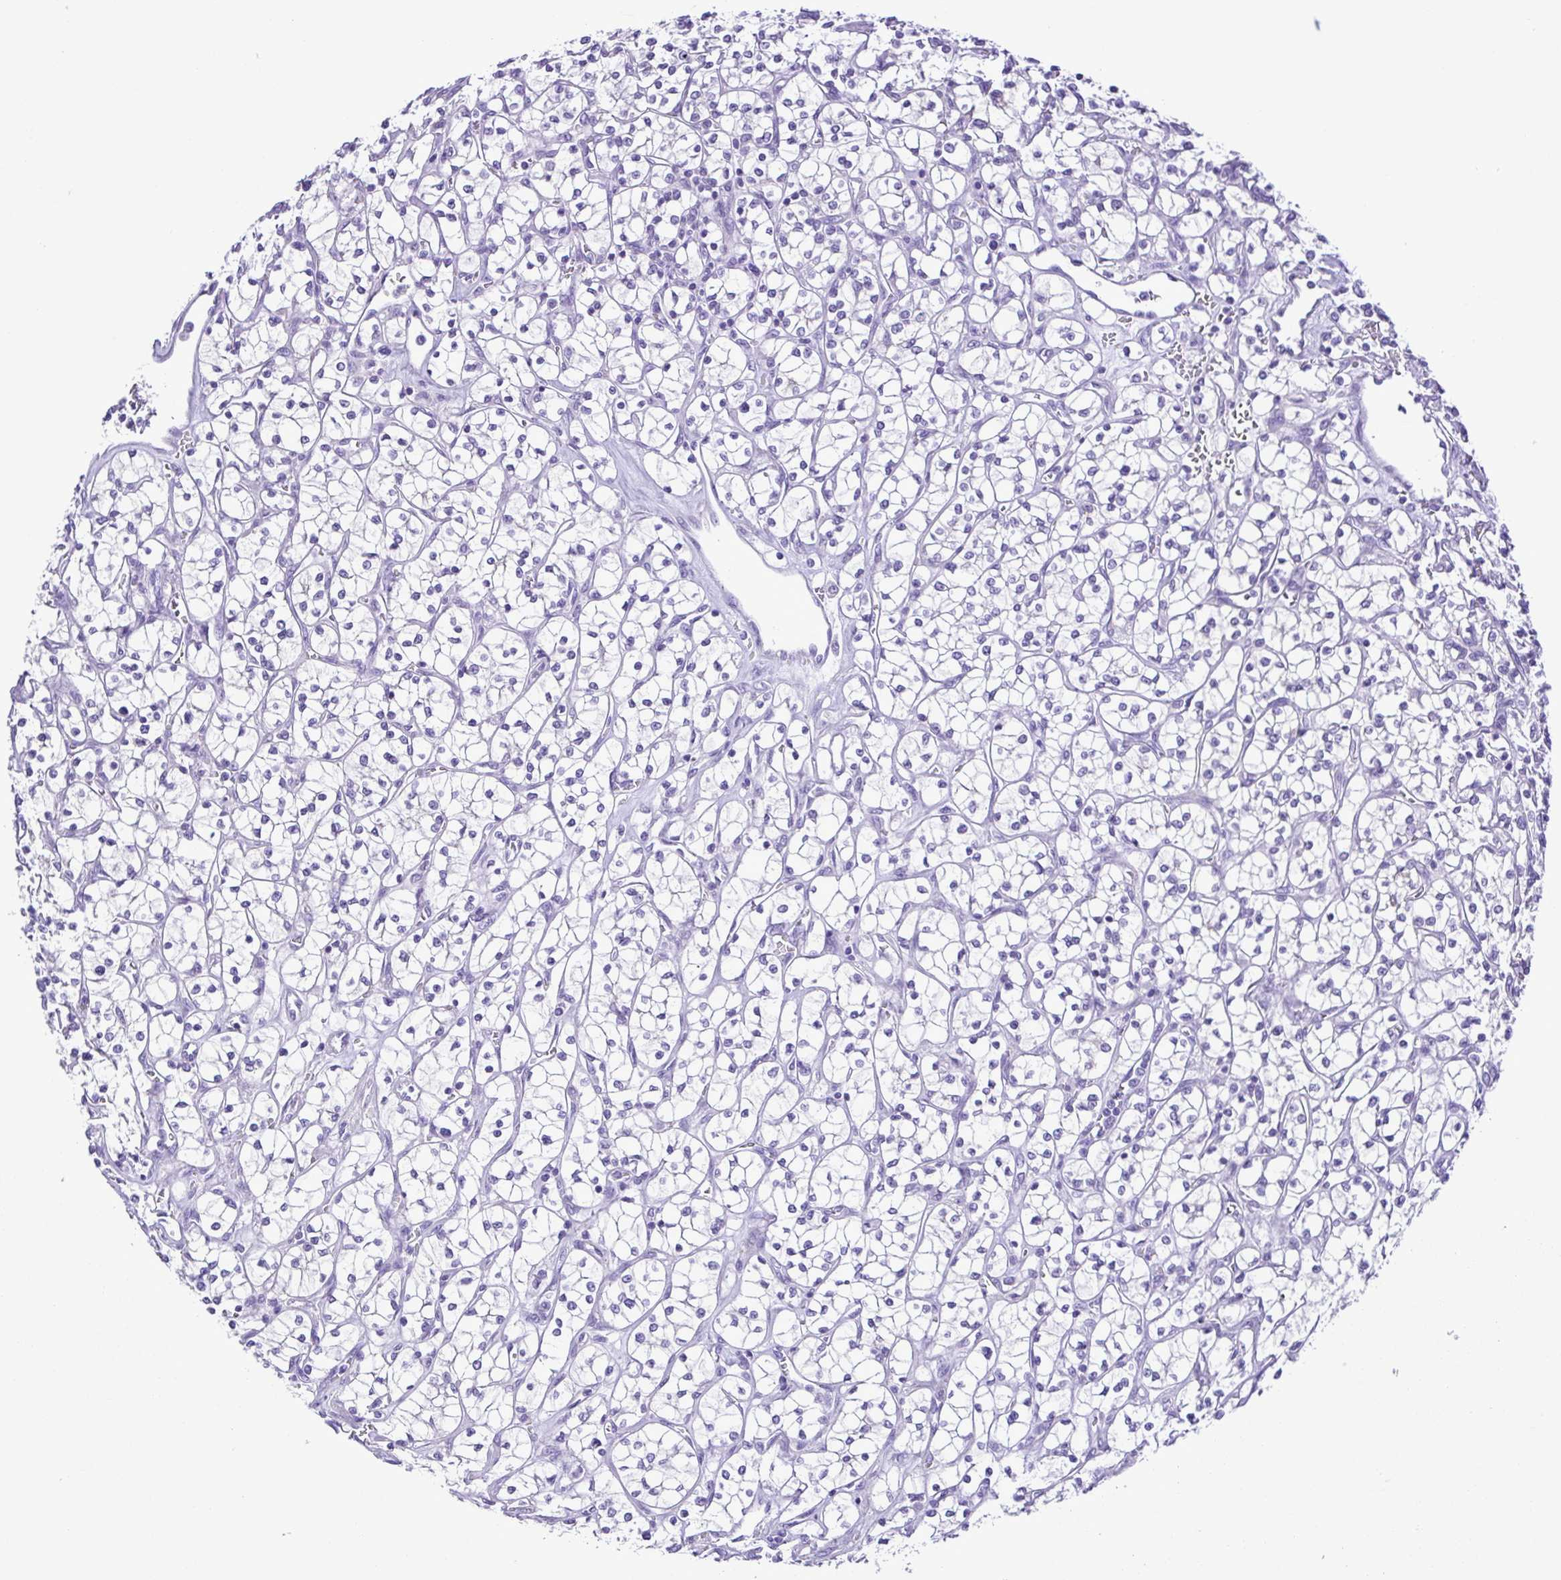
{"staining": {"intensity": "negative", "quantity": "none", "location": "none"}, "tissue": "renal cancer", "cell_type": "Tumor cells", "image_type": "cancer", "snomed": [{"axis": "morphology", "description": "Adenocarcinoma, NOS"}, {"axis": "topography", "description": "Kidney"}], "caption": "Tumor cells show no significant expression in adenocarcinoma (renal).", "gene": "SYT1", "patient": {"sex": "female", "age": 64}}